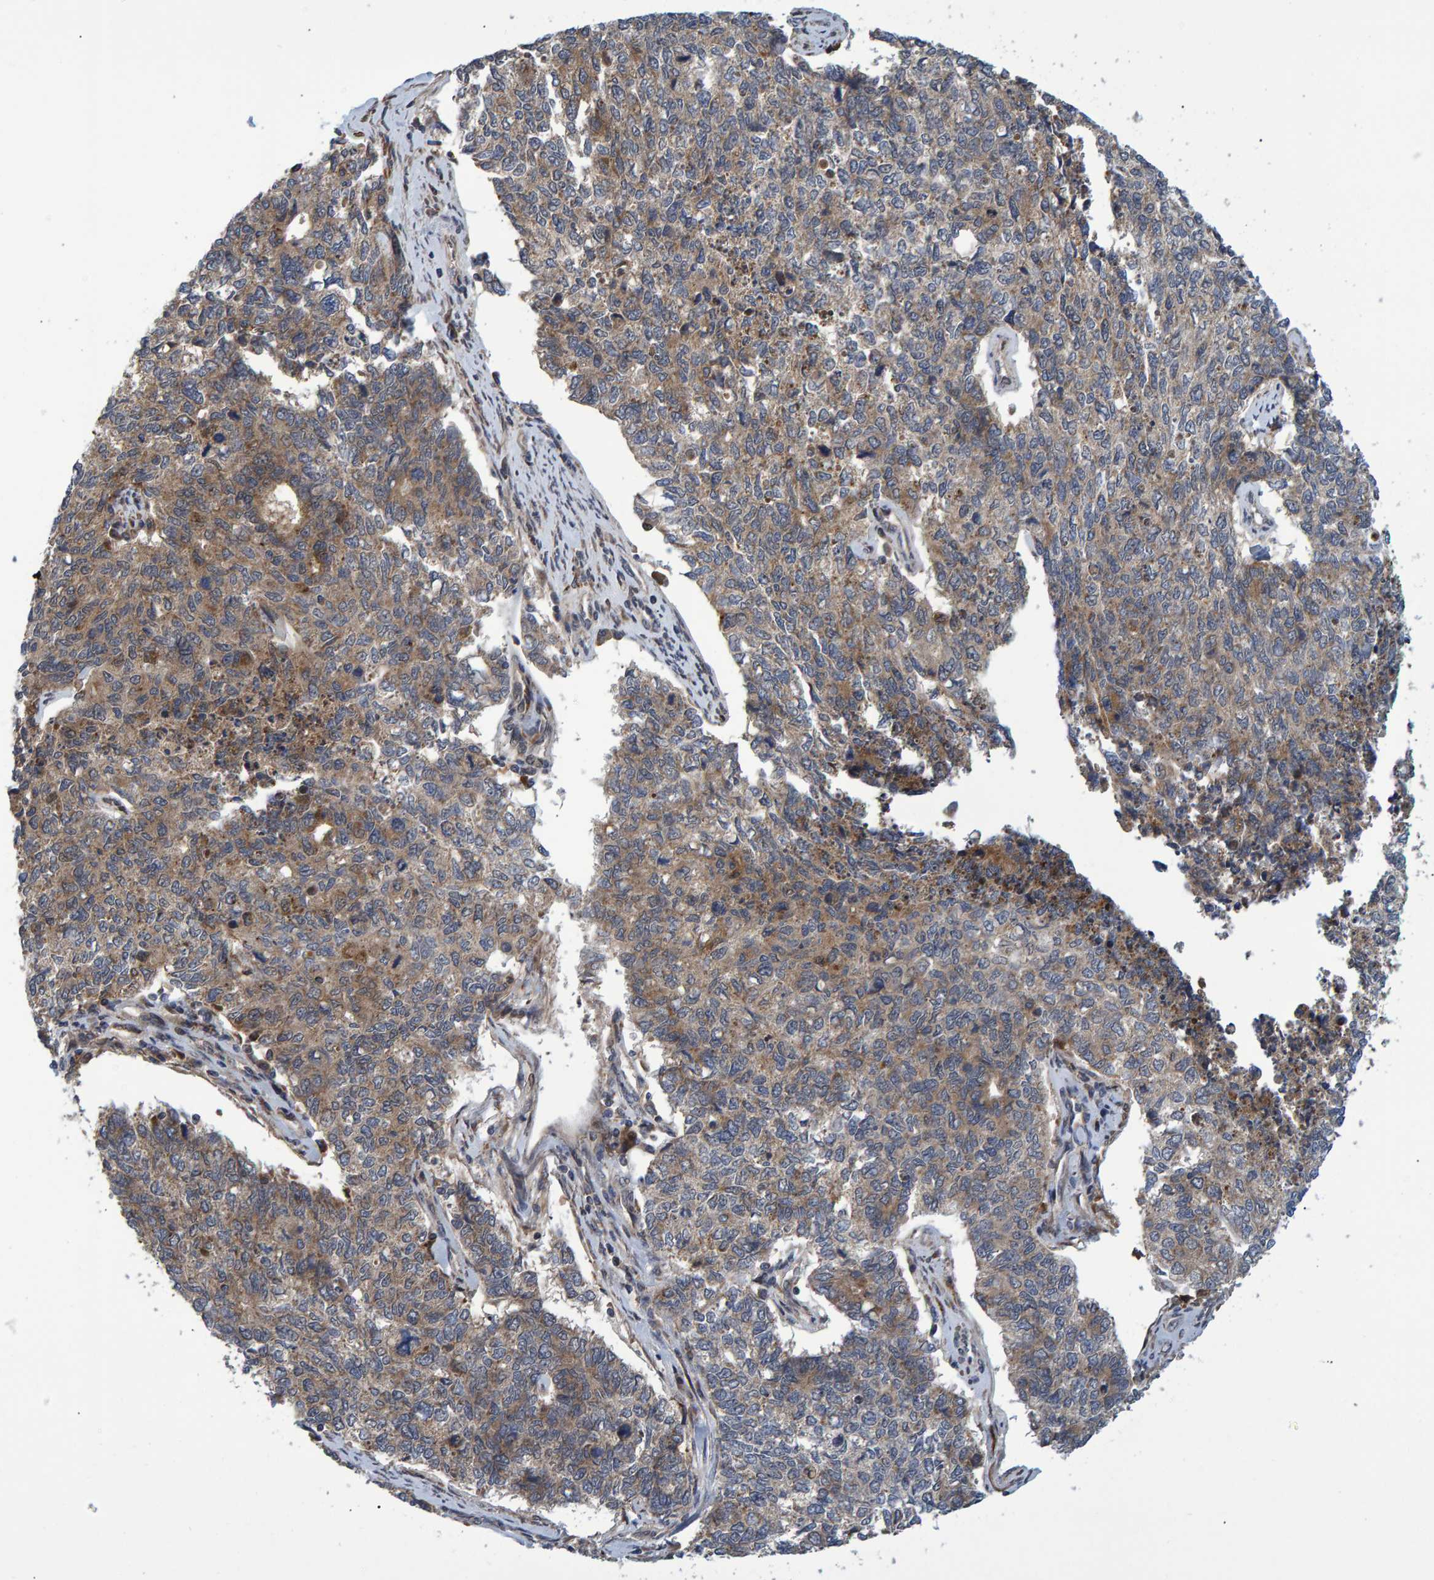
{"staining": {"intensity": "weak", "quantity": "25%-75%", "location": "cytoplasmic/membranous"}, "tissue": "cervical cancer", "cell_type": "Tumor cells", "image_type": "cancer", "snomed": [{"axis": "morphology", "description": "Squamous cell carcinoma, NOS"}, {"axis": "topography", "description": "Cervix"}], "caption": "Human cervical cancer stained with a brown dye exhibits weak cytoplasmic/membranous positive positivity in about 25%-75% of tumor cells.", "gene": "ATP6V1H", "patient": {"sex": "female", "age": 63}}